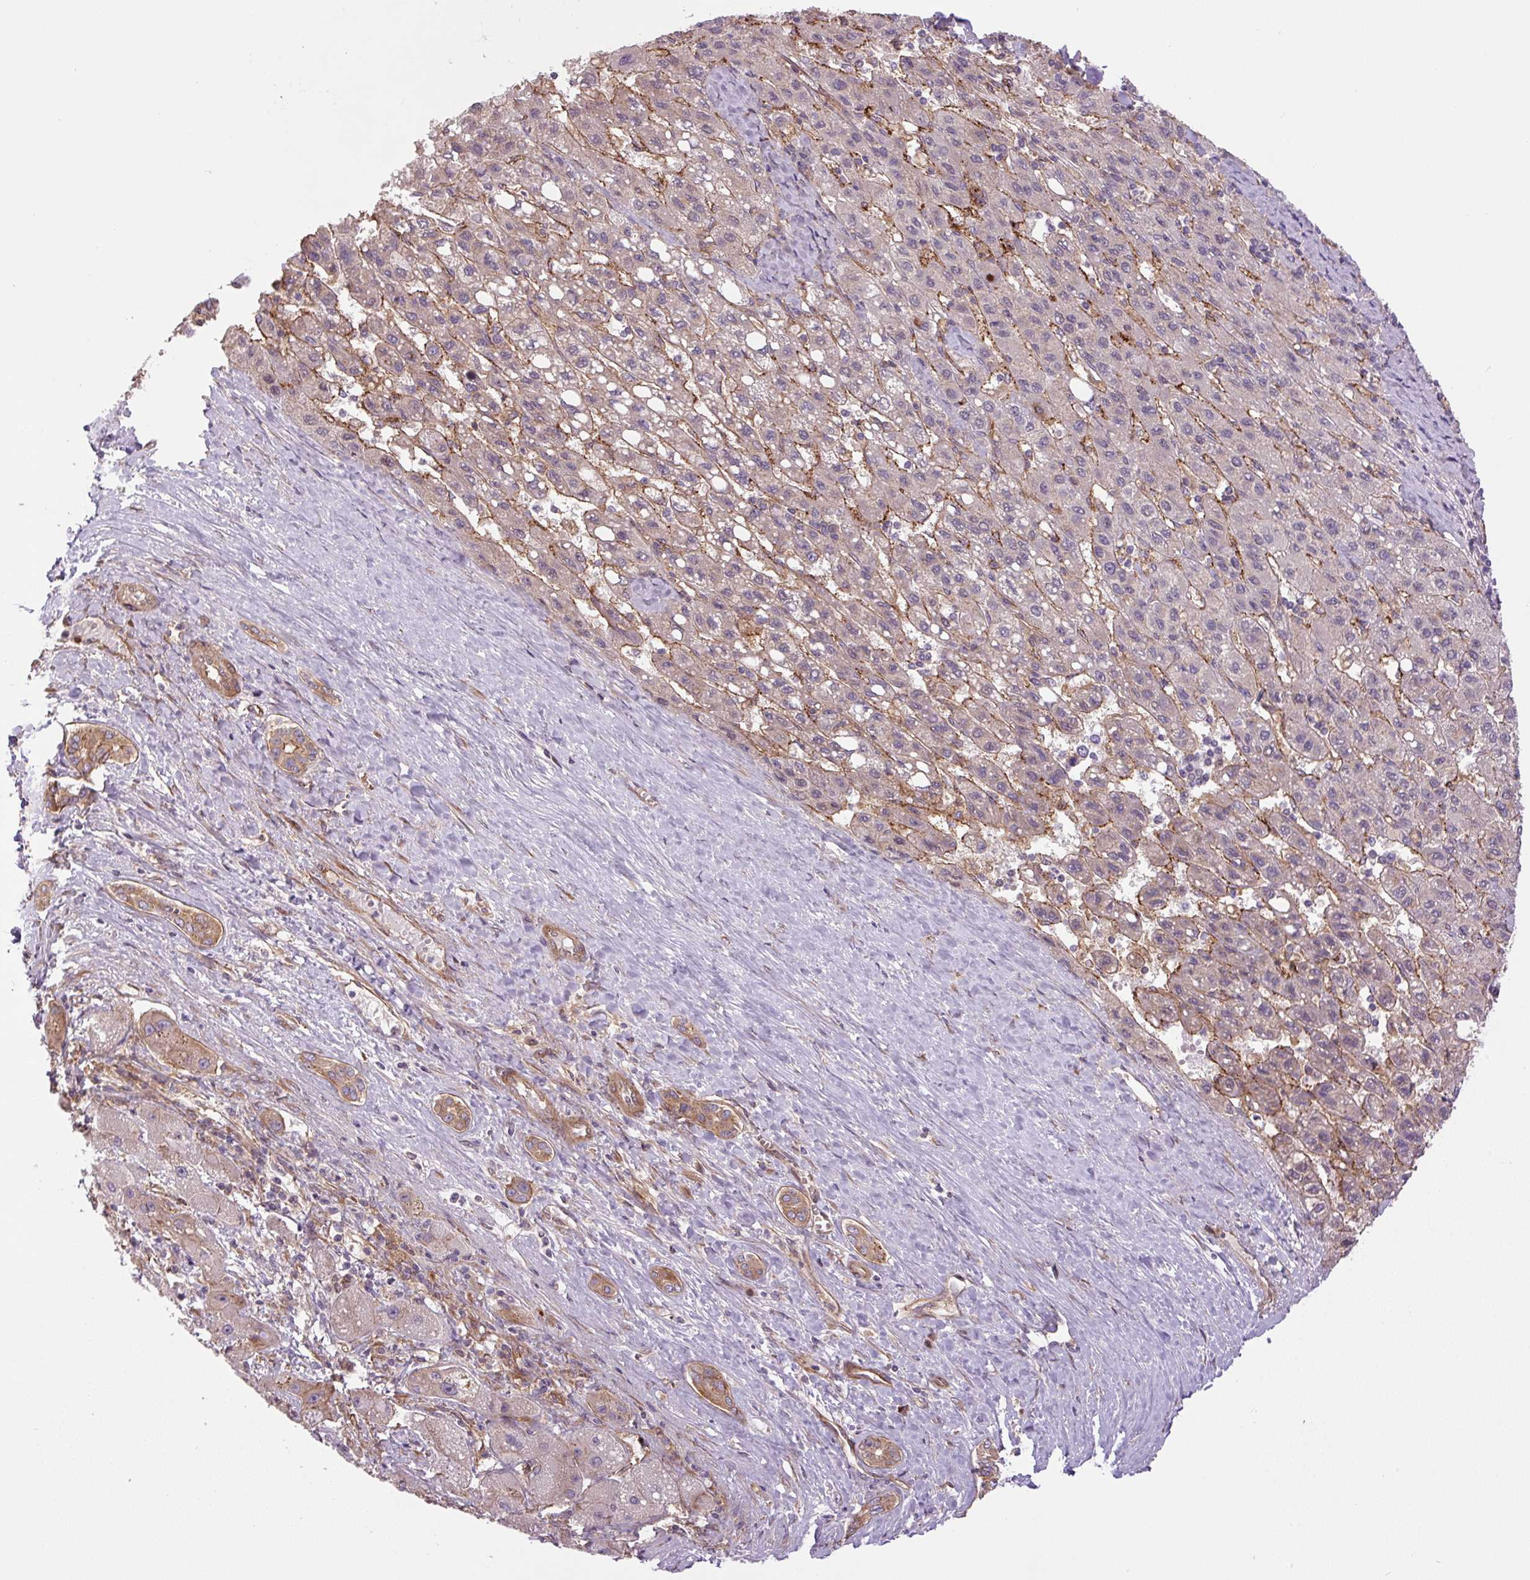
{"staining": {"intensity": "negative", "quantity": "none", "location": "none"}, "tissue": "liver cancer", "cell_type": "Tumor cells", "image_type": "cancer", "snomed": [{"axis": "morphology", "description": "Carcinoma, Hepatocellular, NOS"}, {"axis": "topography", "description": "Liver"}], "caption": "Tumor cells show no significant expression in liver cancer.", "gene": "SEPTIN10", "patient": {"sex": "female", "age": 82}}